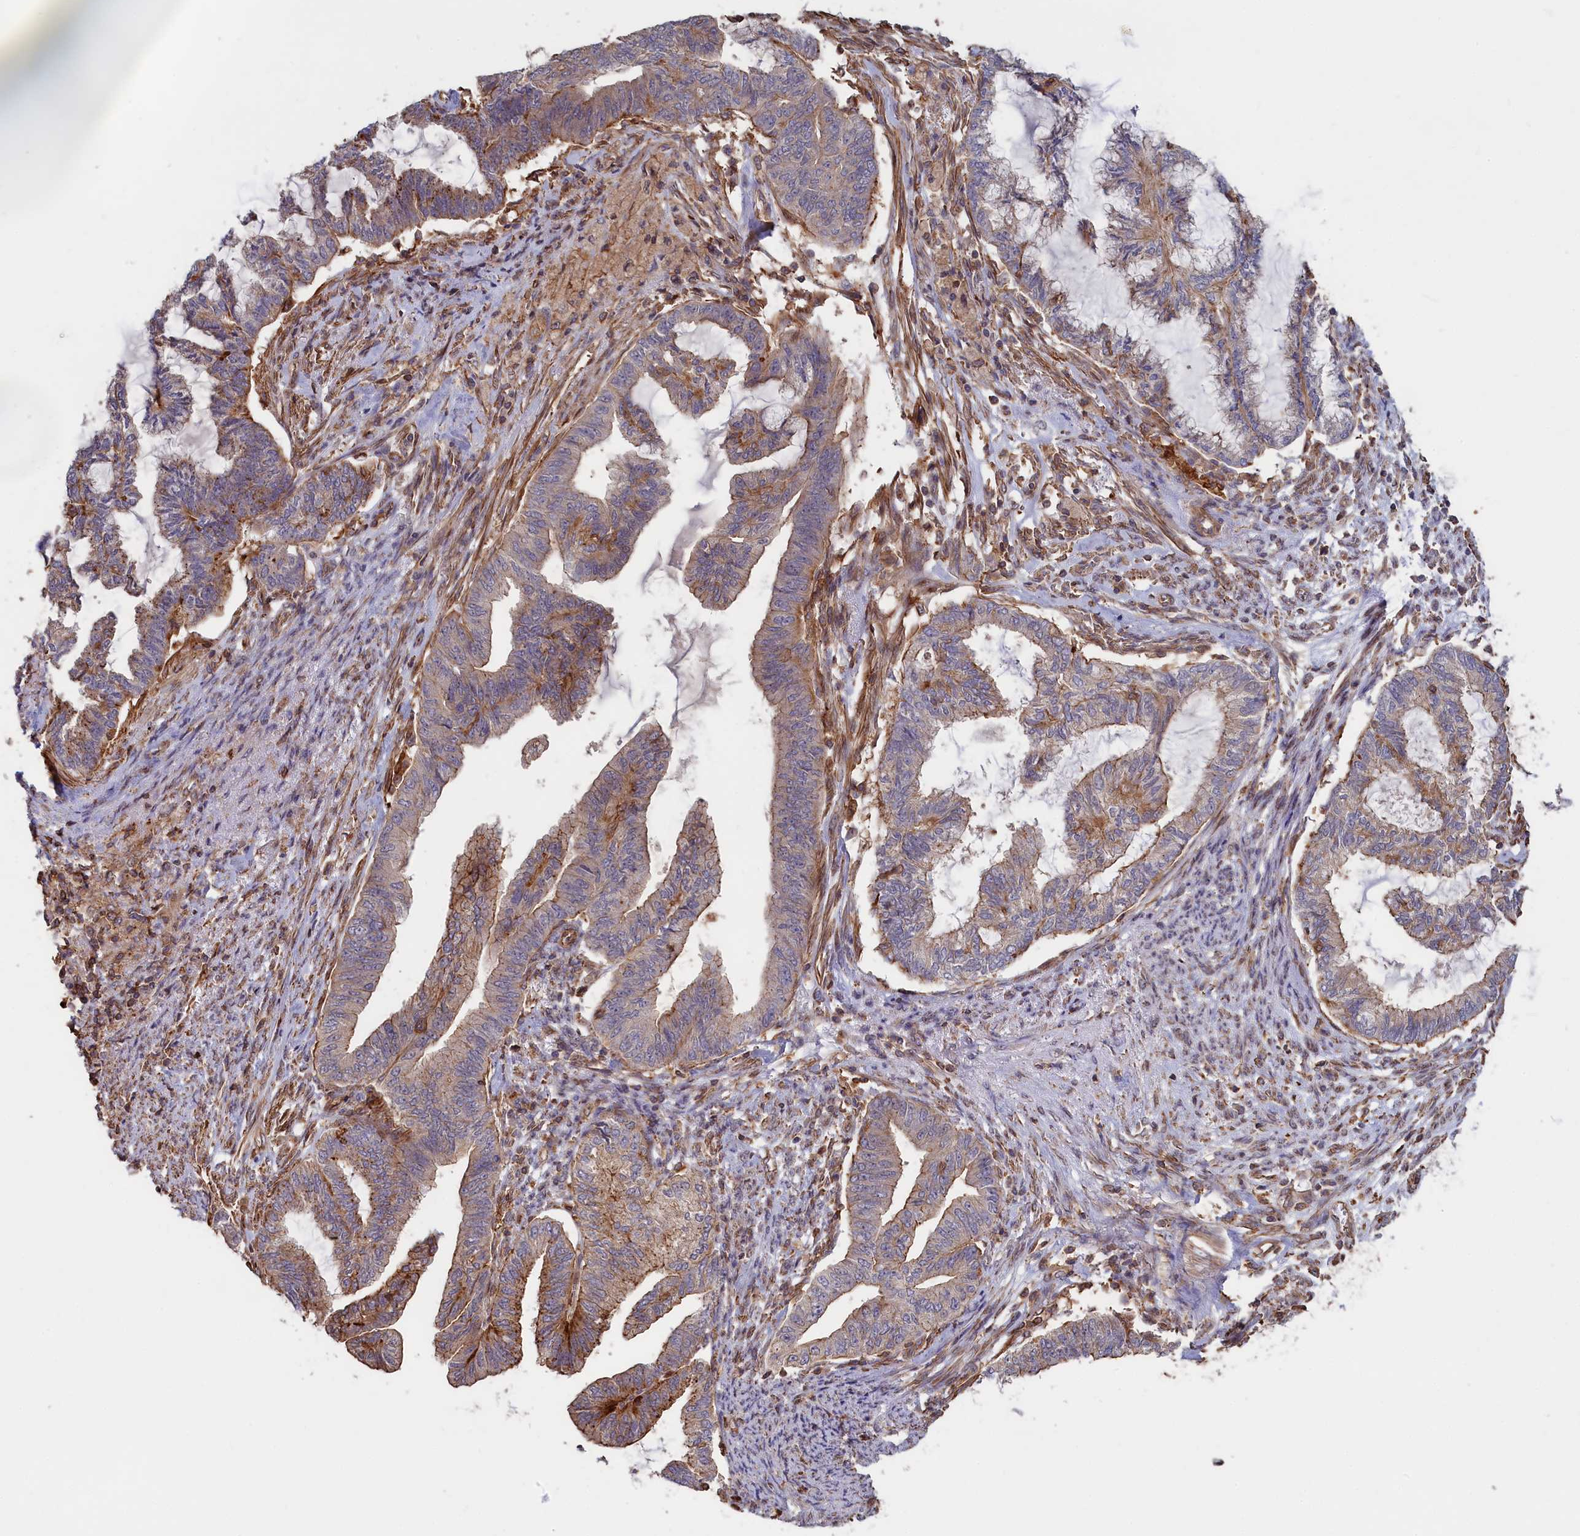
{"staining": {"intensity": "moderate", "quantity": "<25%", "location": "cytoplasmic/membranous"}, "tissue": "endometrial cancer", "cell_type": "Tumor cells", "image_type": "cancer", "snomed": [{"axis": "morphology", "description": "Adenocarcinoma, NOS"}, {"axis": "topography", "description": "Endometrium"}], "caption": "A low amount of moderate cytoplasmic/membranous staining is seen in approximately <25% of tumor cells in adenocarcinoma (endometrial) tissue. (brown staining indicates protein expression, while blue staining denotes nuclei).", "gene": "ANKRD27", "patient": {"sex": "female", "age": 86}}